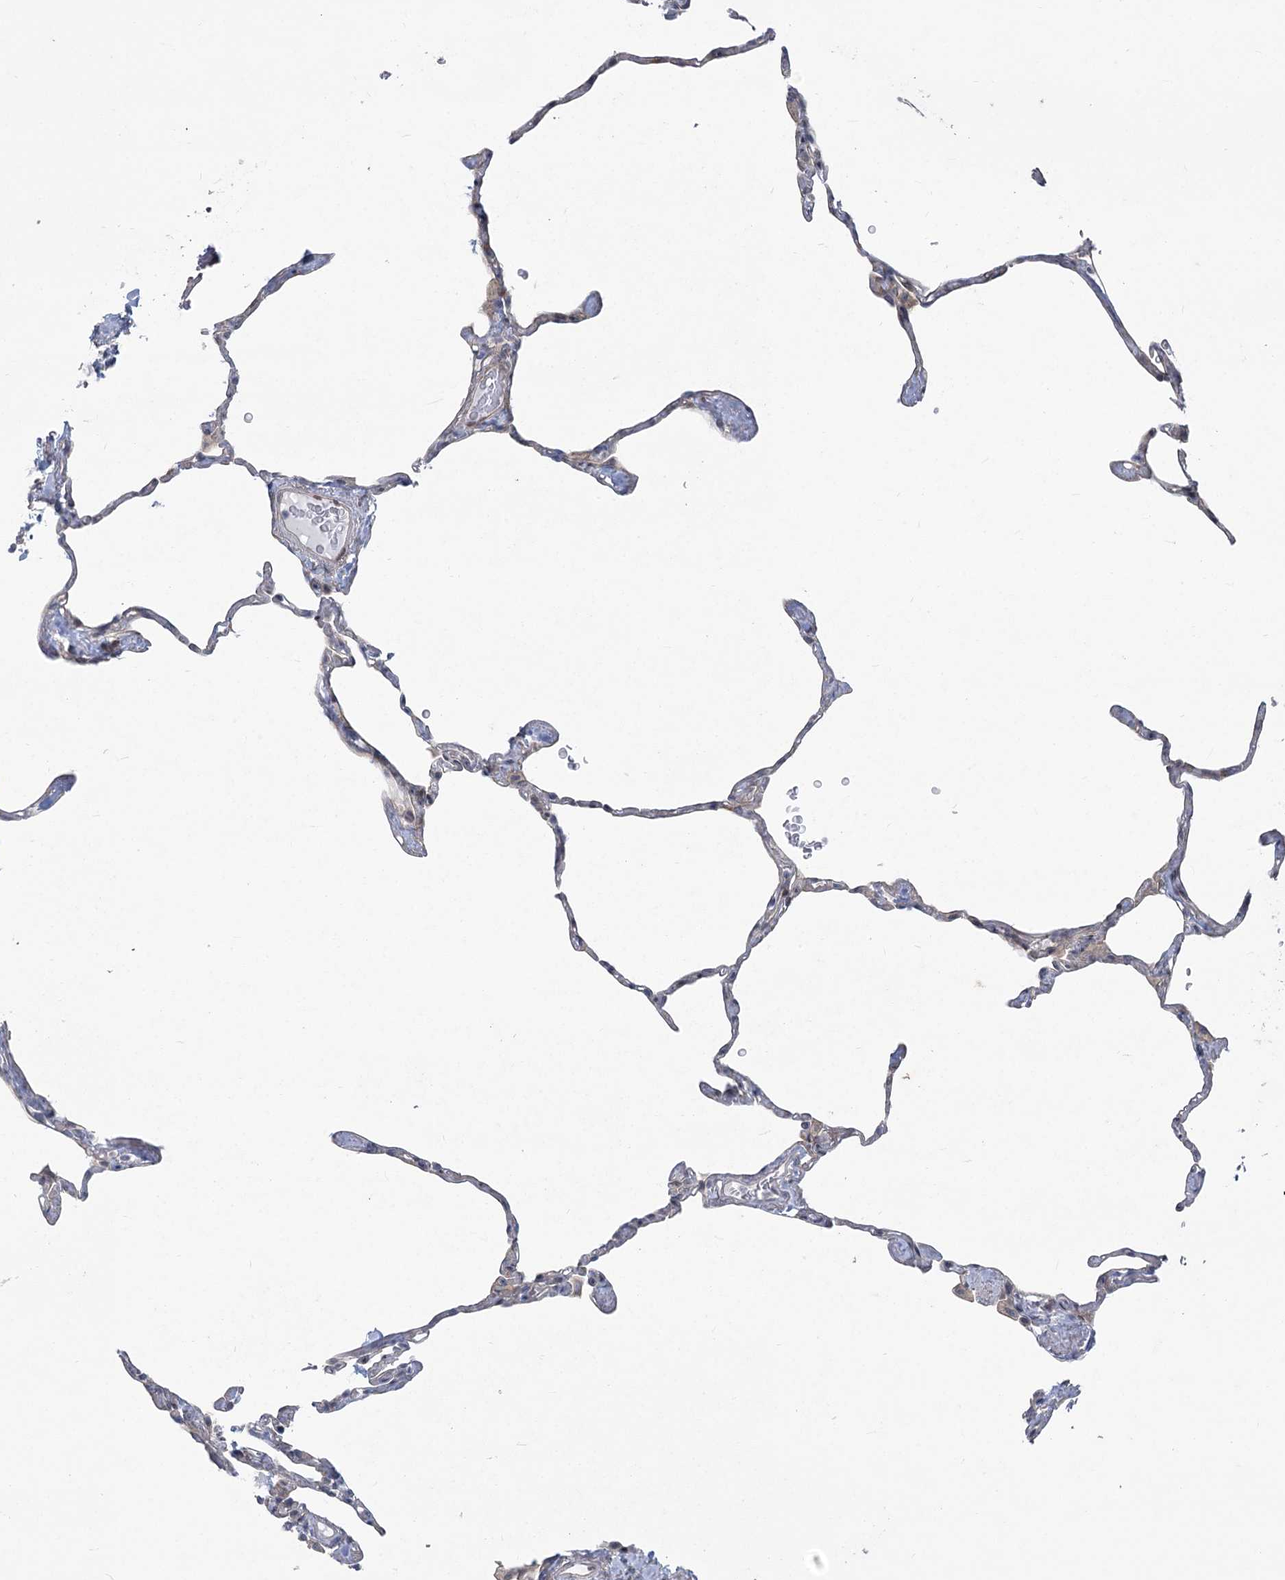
{"staining": {"intensity": "negative", "quantity": "none", "location": "none"}, "tissue": "lung", "cell_type": "Alveolar cells", "image_type": "normal", "snomed": [{"axis": "morphology", "description": "Normal tissue, NOS"}, {"axis": "topography", "description": "Lung"}], "caption": "Immunohistochemistry of benign human lung shows no expression in alveolar cells. (Immunohistochemistry (ihc), brightfield microscopy, high magnification).", "gene": "ABITRAM", "patient": {"sex": "male", "age": 65}}